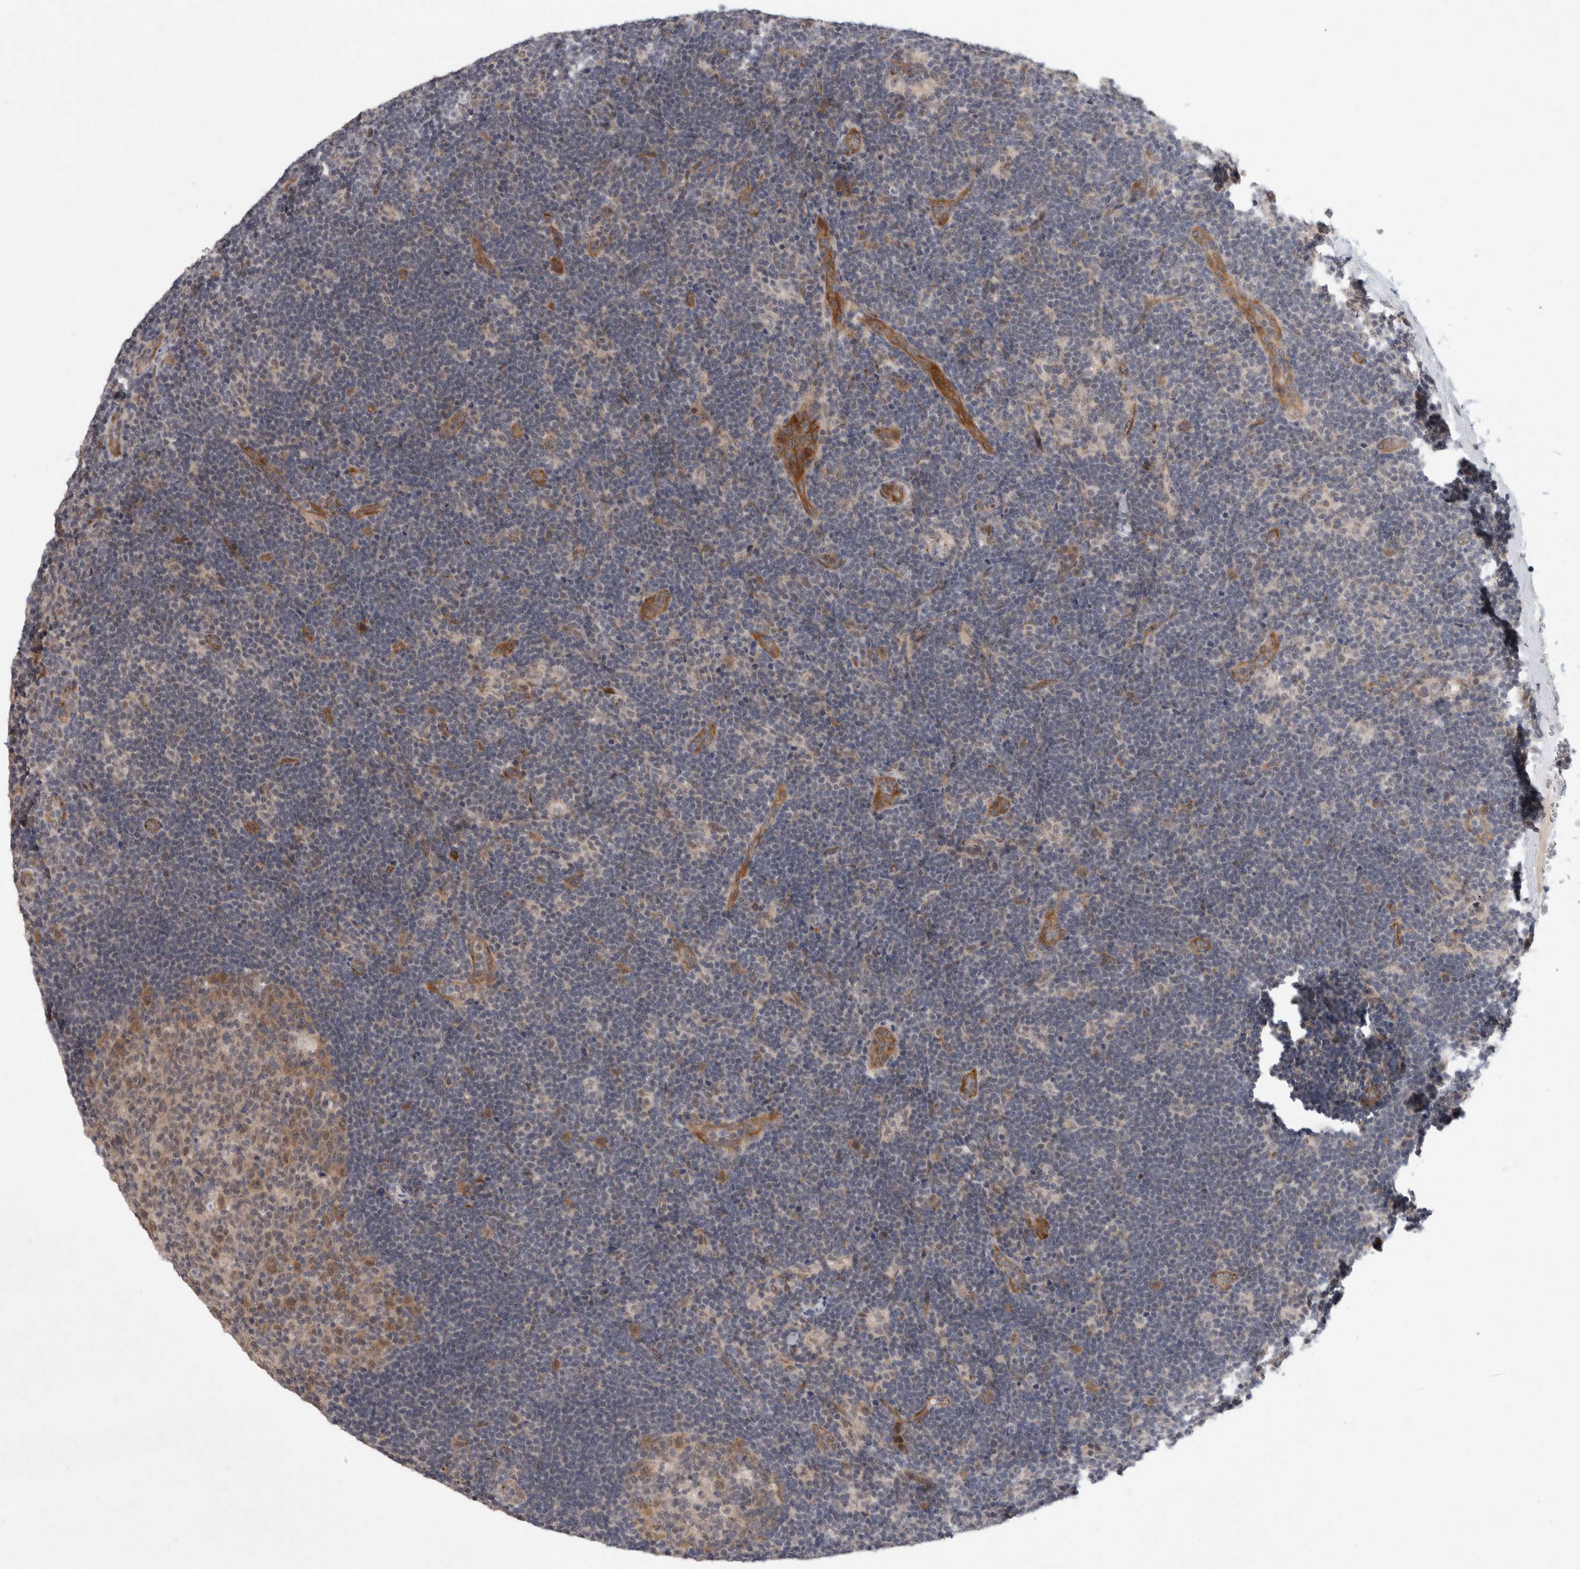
{"staining": {"intensity": "weak", "quantity": ">75%", "location": "cytoplasmic/membranous"}, "tissue": "lymph node", "cell_type": "Germinal center cells", "image_type": "normal", "snomed": [{"axis": "morphology", "description": "Normal tissue, NOS"}, {"axis": "topography", "description": "Lymph node"}], "caption": "A histopathology image of lymph node stained for a protein reveals weak cytoplasmic/membranous brown staining in germinal center cells.", "gene": "CRISPLD1", "patient": {"sex": "female", "age": 22}}